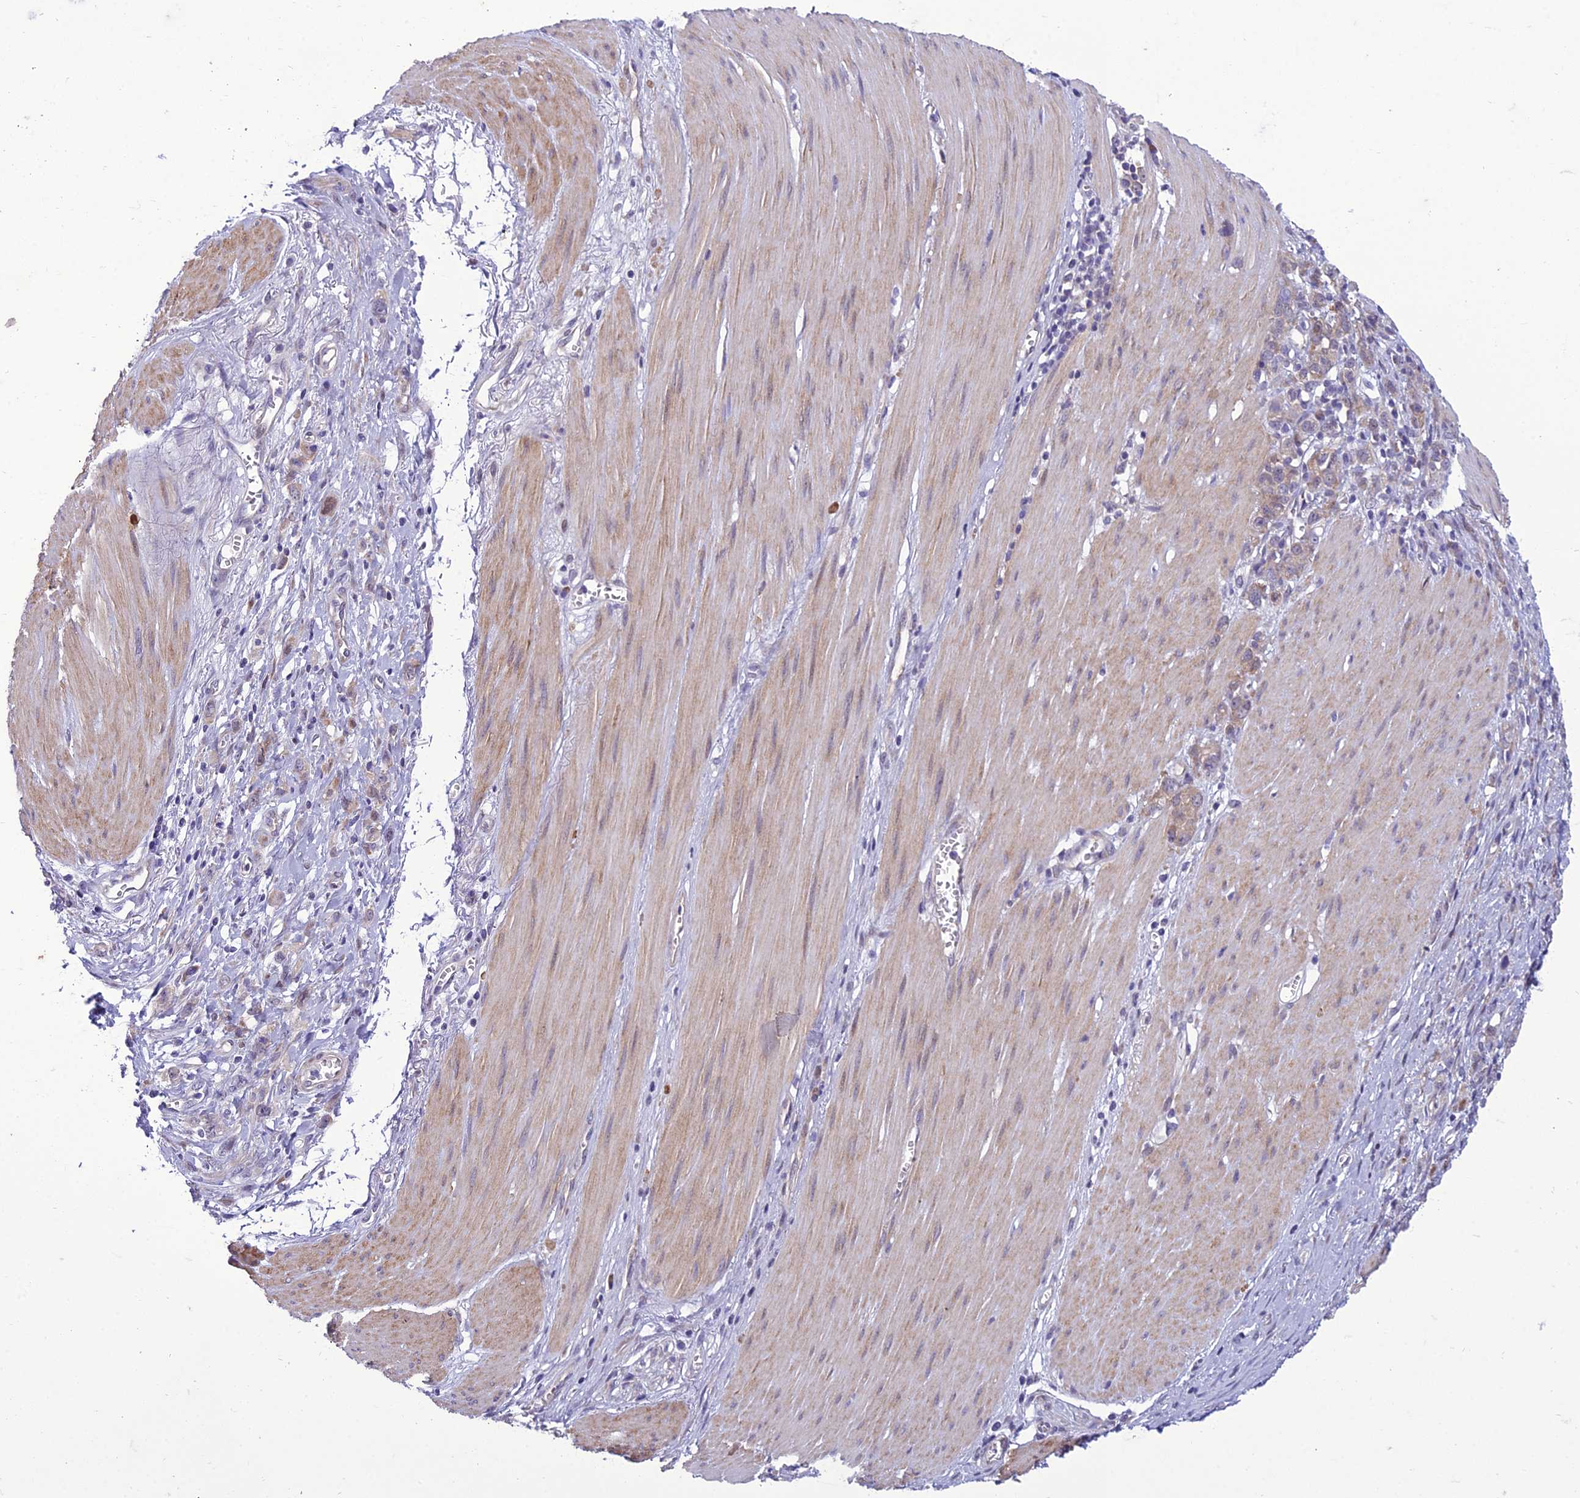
{"staining": {"intensity": "negative", "quantity": "none", "location": "none"}, "tissue": "stomach cancer", "cell_type": "Tumor cells", "image_type": "cancer", "snomed": [{"axis": "morphology", "description": "Adenocarcinoma, NOS"}, {"axis": "topography", "description": "Stomach"}], "caption": "Immunohistochemical staining of human stomach cancer (adenocarcinoma) shows no significant staining in tumor cells.", "gene": "GAB4", "patient": {"sex": "female", "age": 76}}